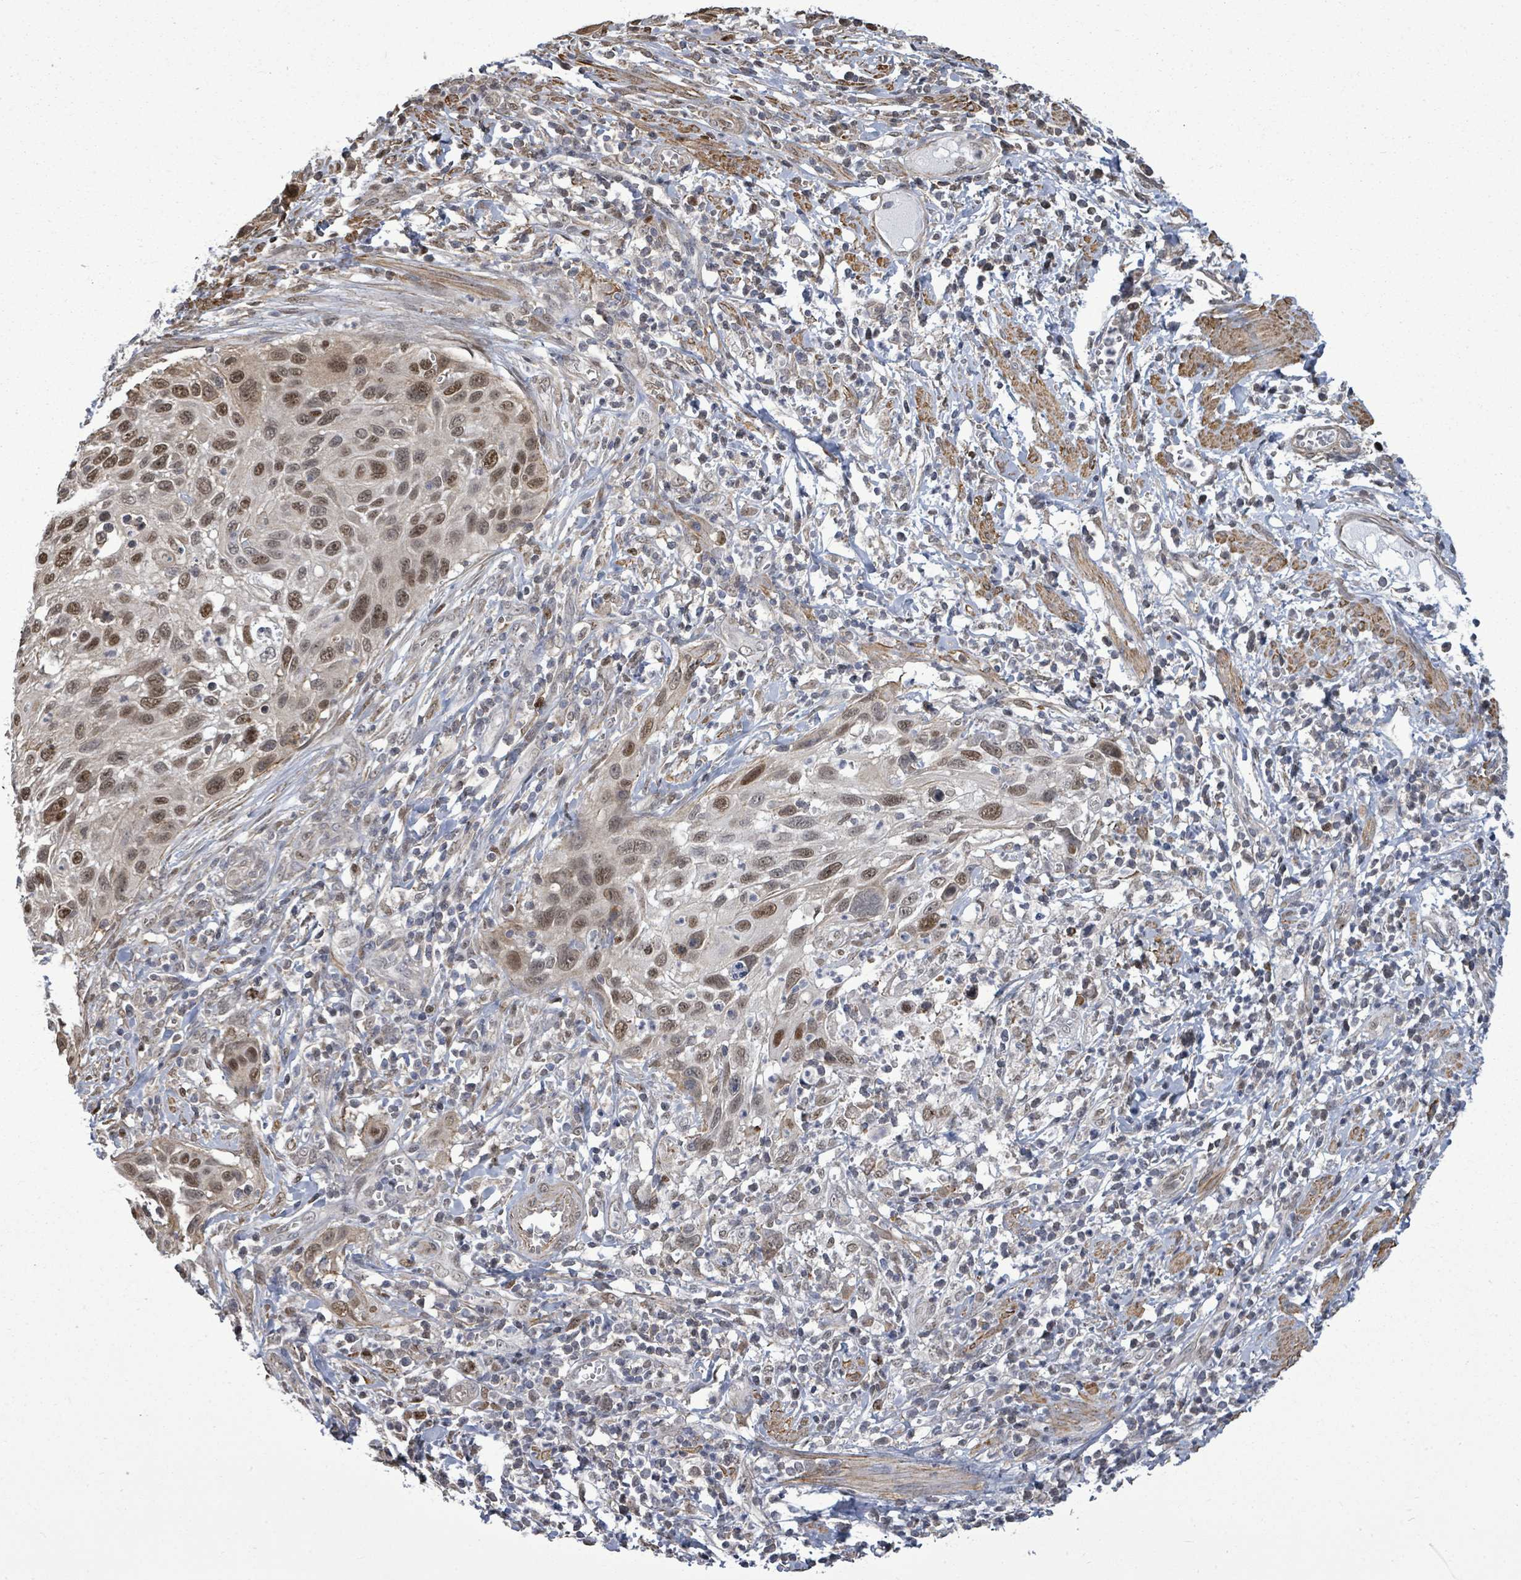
{"staining": {"intensity": "moderate", "quantity": ">75%", "location": "nuclear"}, "tissue": "cervical cancer", "cell_type": "Tumor cells", "image_type": "cancer", "snomed": [{"axis": "morphology", "description": "Squamous cell carcinoma, NOS"}, {"axis": "topography", "description": "Cervix"}], "caption": "Cervical cancer stained with a brown dye exhibits moderate nuclear positive expression in approximately >75% of tumor cells.", "gene": "PAPSS1", "patient": {"sex": "female", "age": 70}}